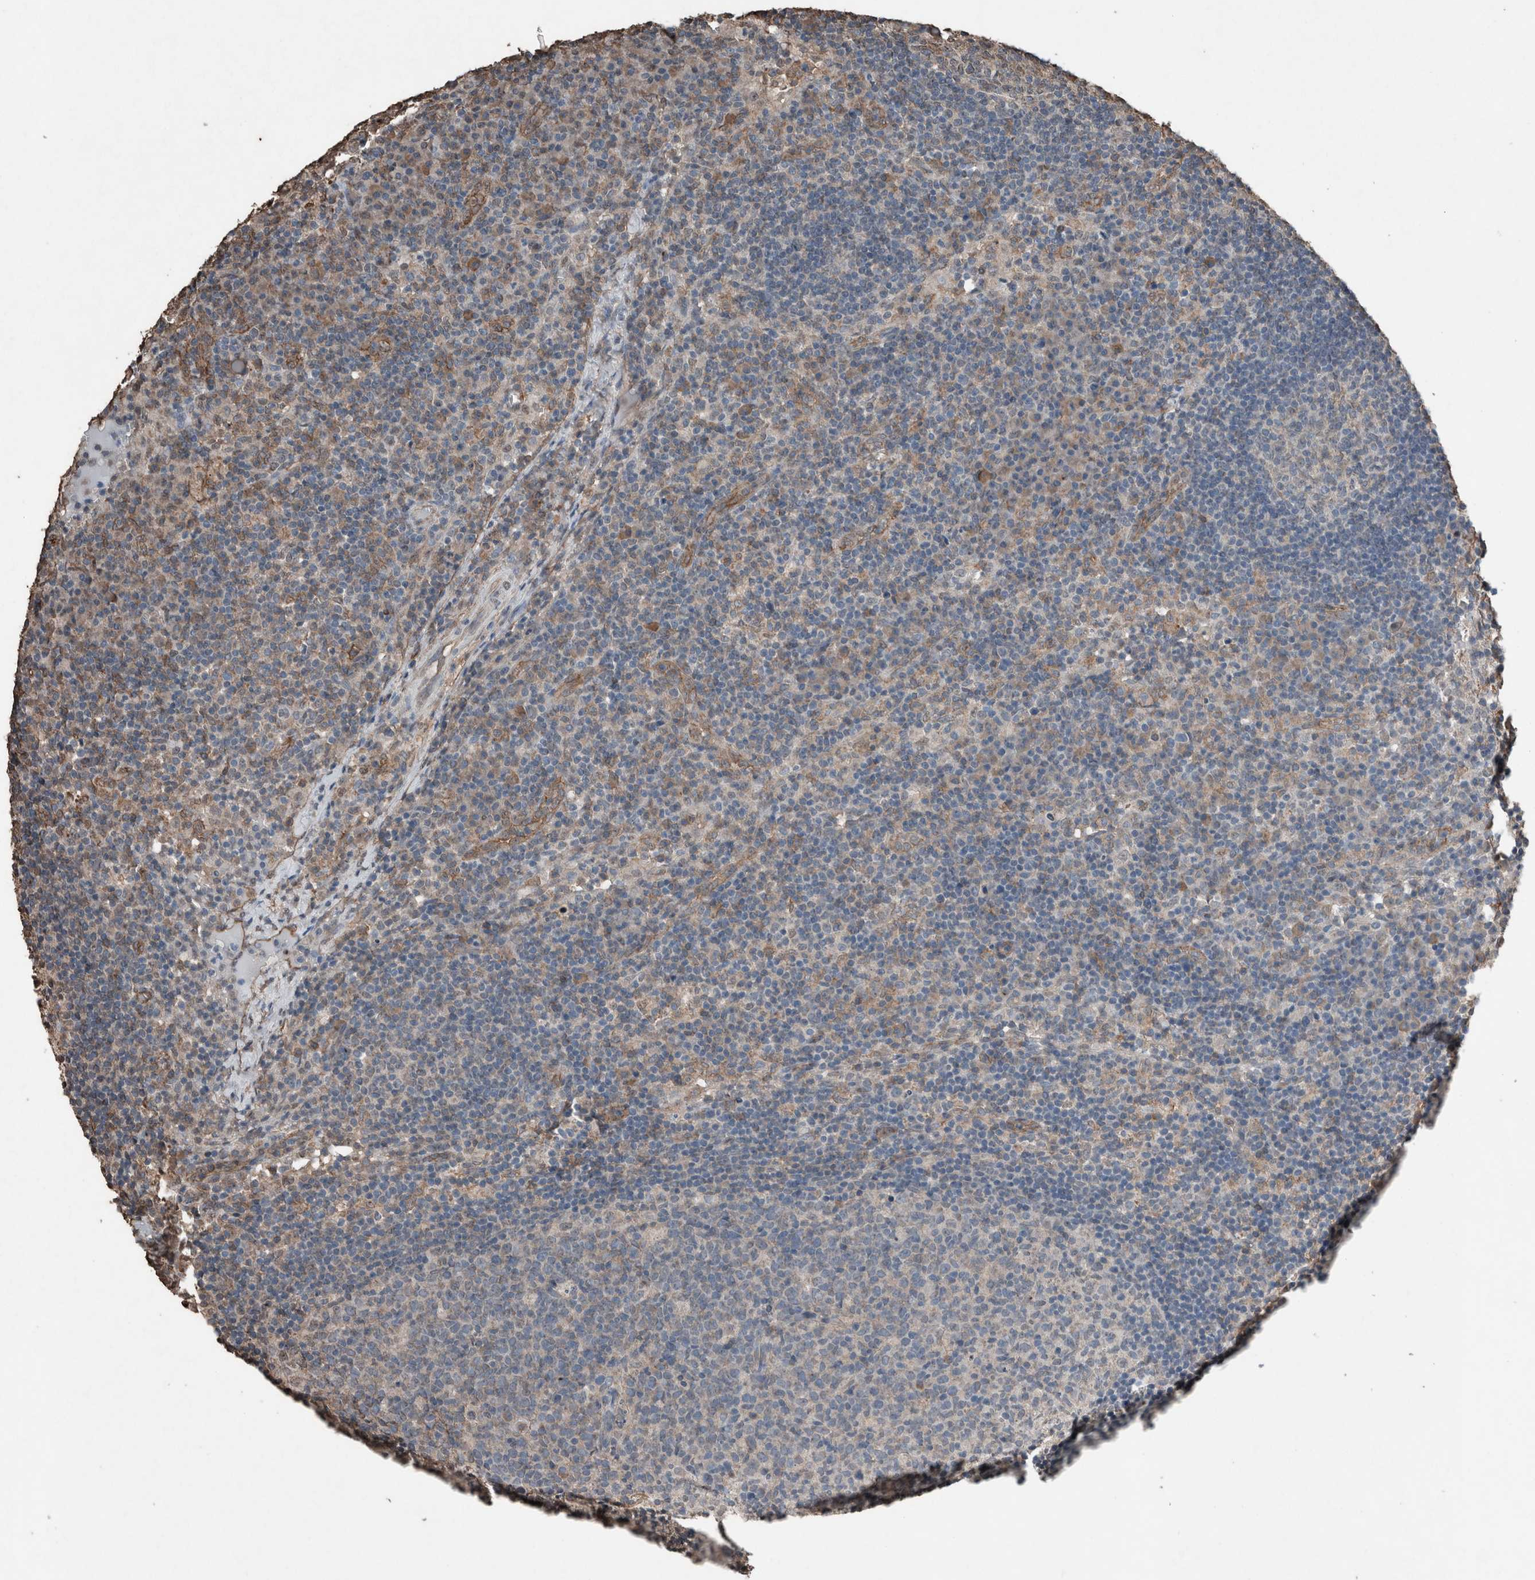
{"staining": {"intensity": "negative", "quantity": "none", "location": "none"}, "tissue": "lymph node", "cell_type": "Germinal center cells", "image_type": "normal", "snomed": [{"axis": "morphology", "description": "Normal tissue, NOS"}, {"axis": "morphology", "description": "Inflammation, NOS"}, {"axis": "topography", "description": "Lymph node"}], "caption": "Immunohistochemical staining of unremarkable human lymph node displays no significant positivity in germinal center cells.", "gene": "S100A10", "patient": {"sex": "male", "age": 55}}